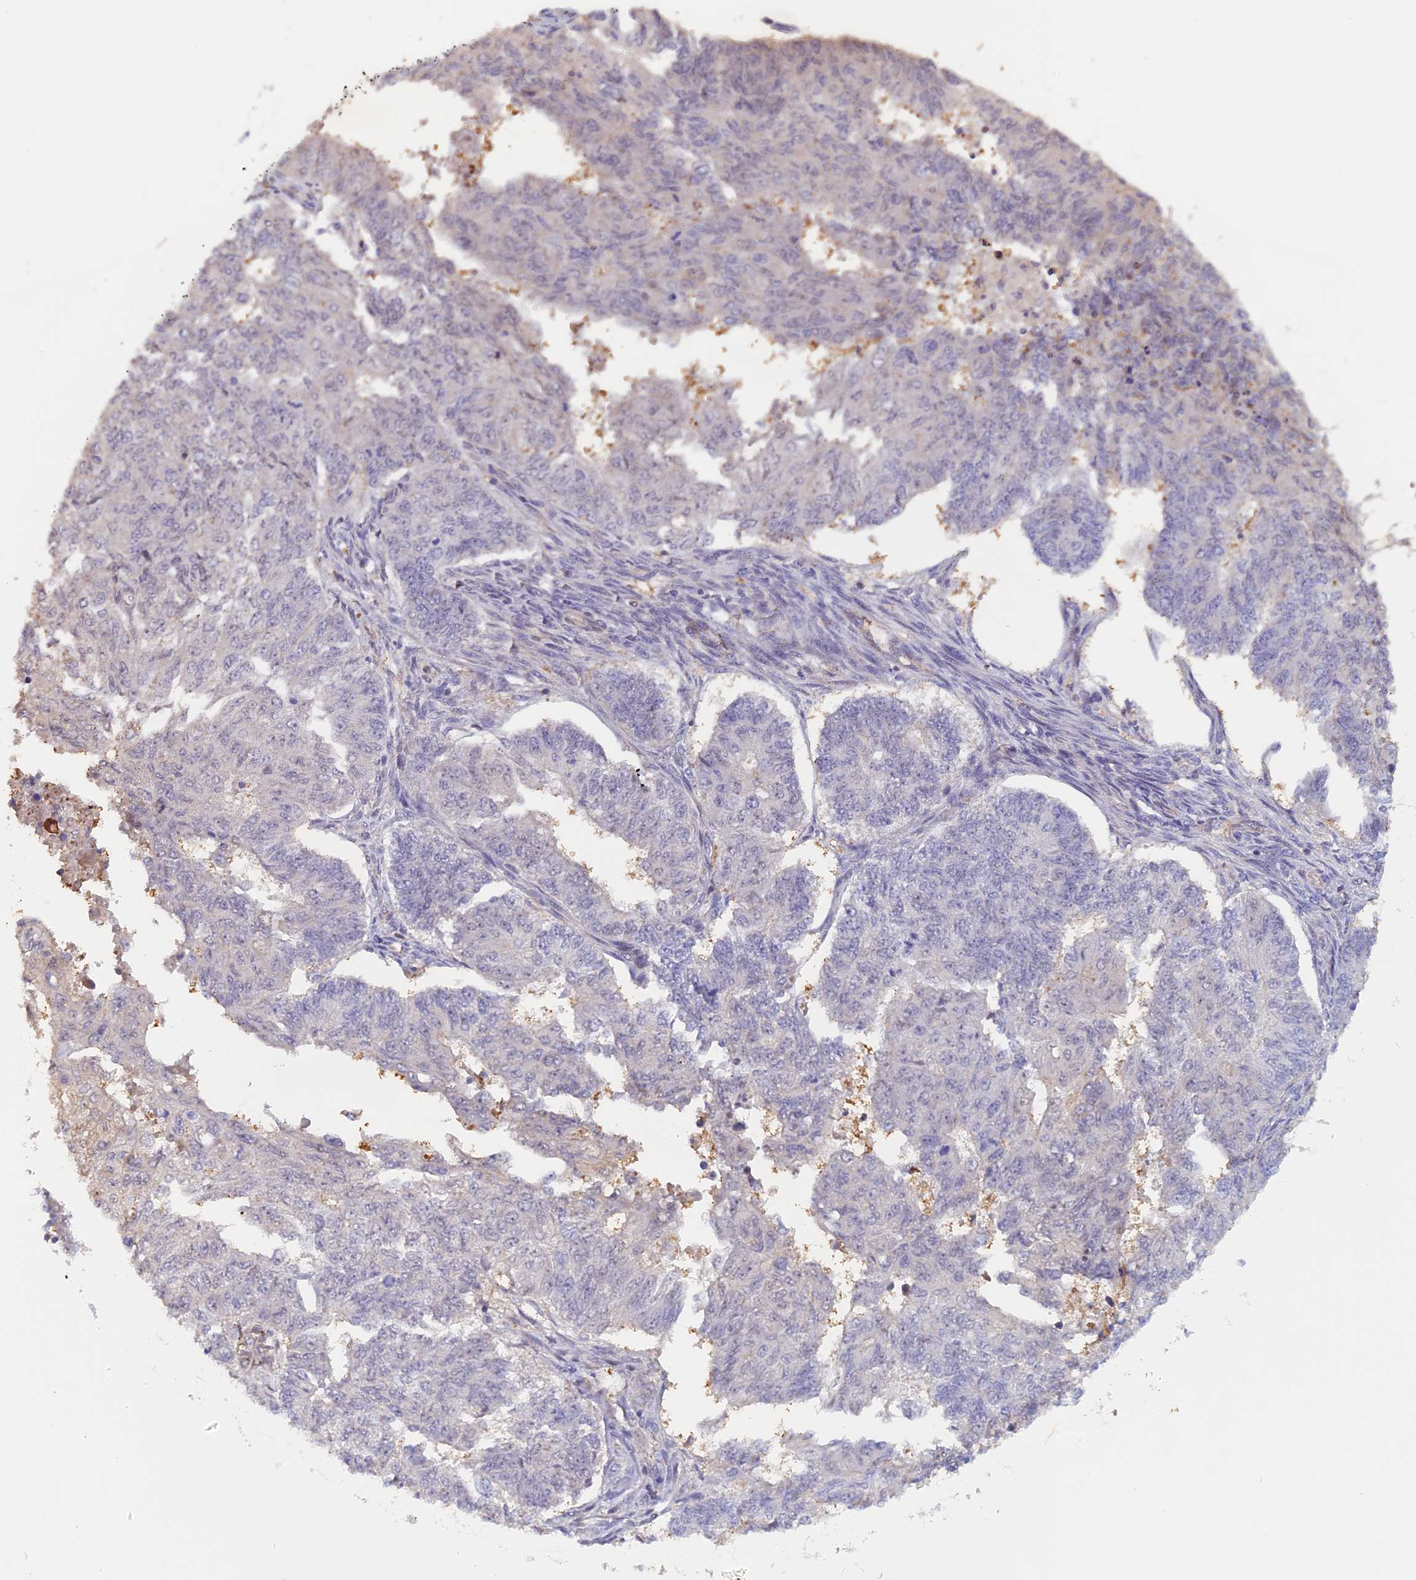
{"staining": {"intensity": "negative", "quantity": "none", "location": "none"}, "tissue": "endometrial cancer", "cell_type": "Tumor cells", "image_type": "cancer", "snomed": [{"axis": "morphology", "description": "Adenocarcinoma, NOS"}, {"axis": "topography", "description": "Endometrium"}], "caption": "The immunohistochemistry histopathology image has no significant positivity in tumor cells of endometrial cancer (adenocarcinoma) tissue.", "gene": "FAM98C", "patient": {"sex": "female", "age": 32}}